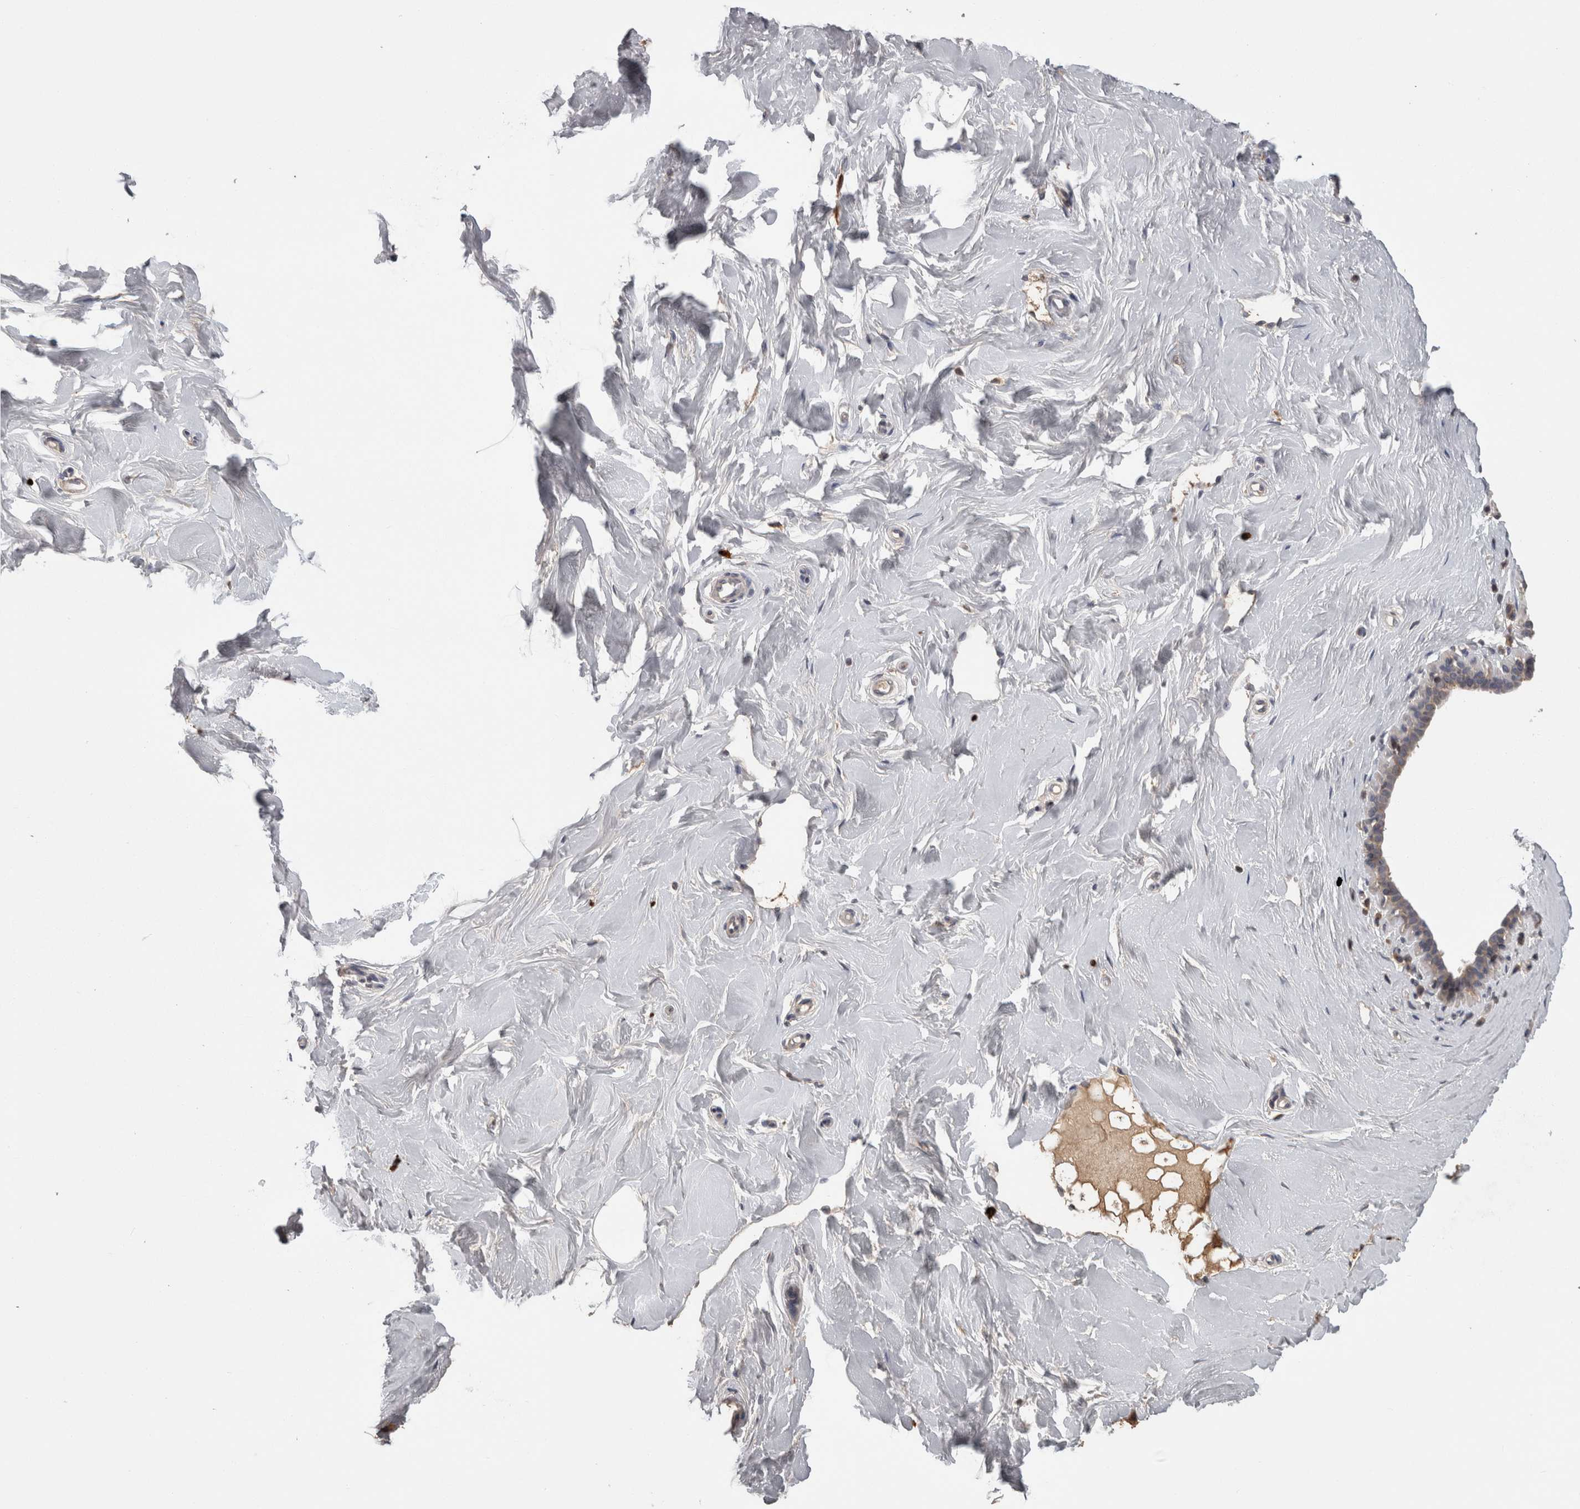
{"staining": {"intensity": "negative", "quantity": "none", "location": "none"}, "tissue": "breast", "cell_type": "Adipocytes", "image_type": "normal", "snomed": [{"axis": "morphology", "description": "Normal tissue, NOS"}, {"axis": "topography", "description": "Breast"}], "caption": "Immunohistochemistry (IHC) of benign human breast shows no staining in adipocytes.", "gene": "PCM1", "patient": {"sex": "female", "age": 23}}